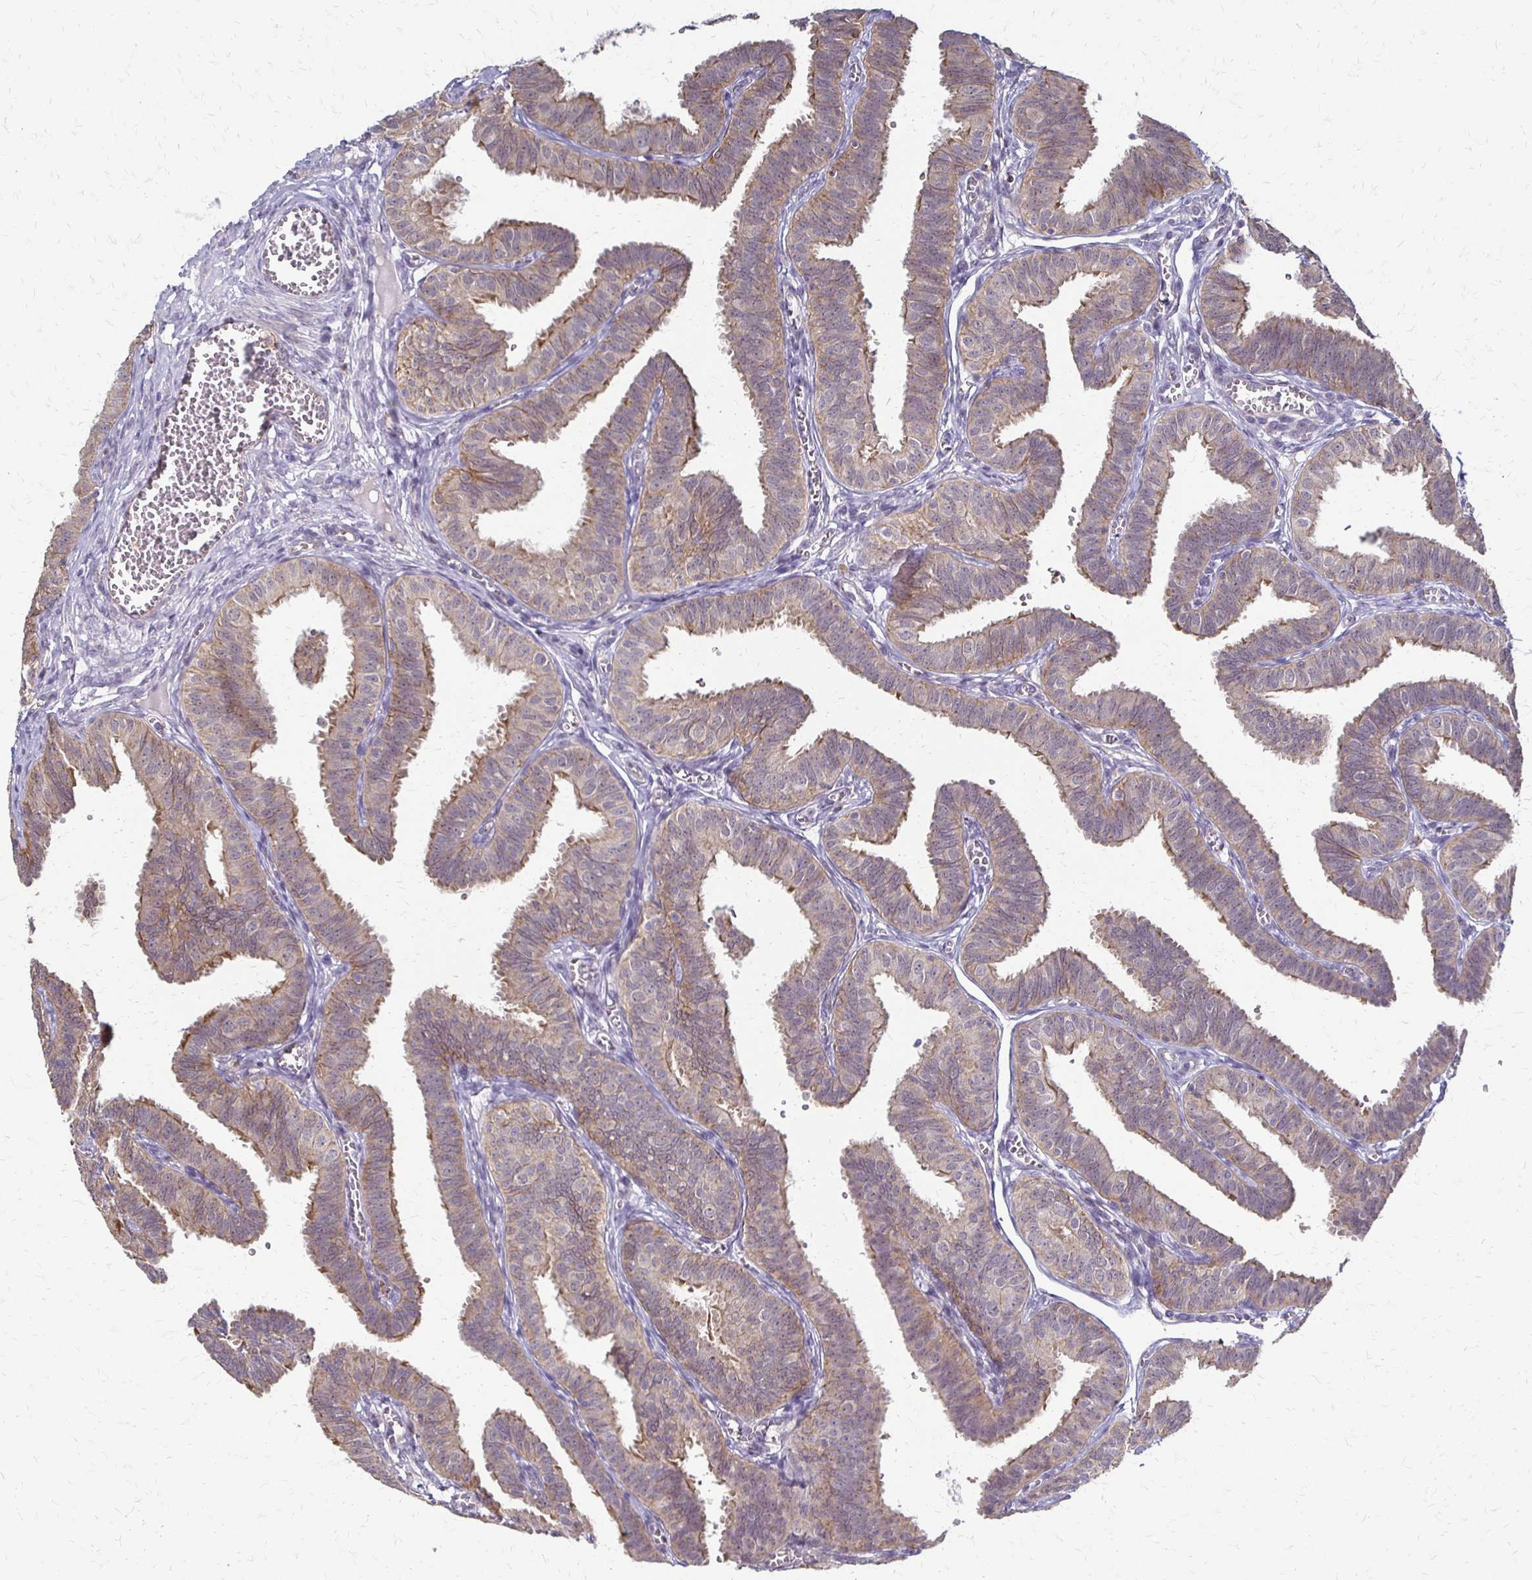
{"staining": {"intensity": "moderate", "quantity": ">75%", "location": "cytoplasmic/membranous"}, "tissue": "fallopian tube", "cell_type": "Glandular cells", "image_type": "normal", "snomed": [{"axis": "morphology", "description": "Normal tissue, NOS"}, {"axis": "topography", "description": "Fallopian tube"}], "caption": "Immunohistochemistry (IHC) (DAB (3,3'-diaminobenzidine)) staining of benign human fallopian tube displays moderate cytoplasmic/membranous protein expression in about >75% of glandular cells.", "gene": "SLC9A9", "patient": {"sex": "female", "age": 25}}